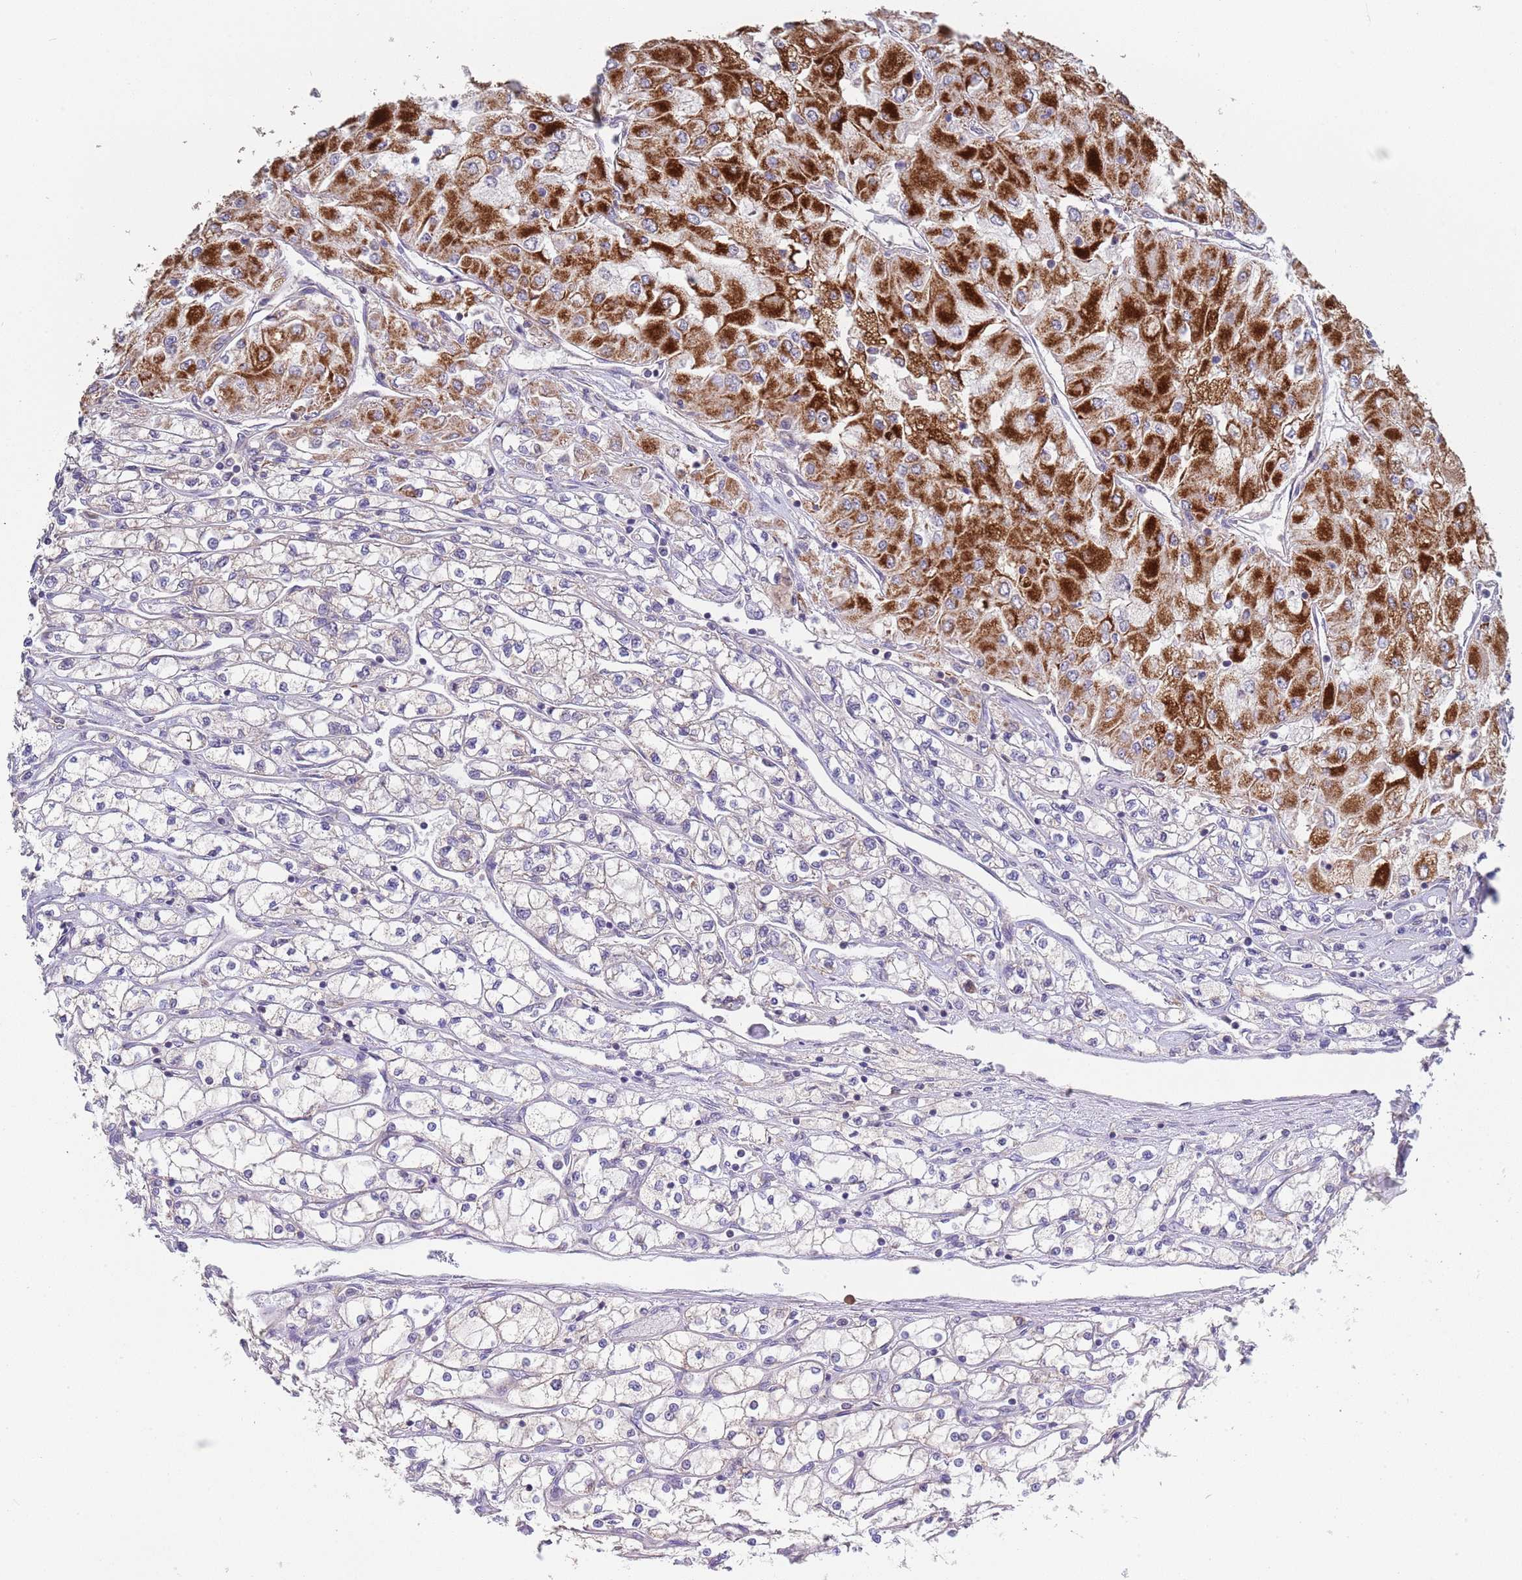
{"staining": {"intensity": "strong", "quantity": "25%-75%", "location": "cytoplasmic/membranous"}, "tissue": "renal cancer", "cell_type": "Tumor cells", "image_type": "cancer", "snomed": [{"axis": "morphology", "description": "Adenocarcinoma, NOS"}, {"axis": "topography", "description": "Kidney"}], "caption": "Strong cytoplasmic/membranous expression is seen in approximately 25%-75% of tumor cells in adenocarcinoma (renal). (Brightfield microscopy of DAB IHC at high magnification).", "gene": "ABCC10", "patient": {"sex": "male", "age": 80}}